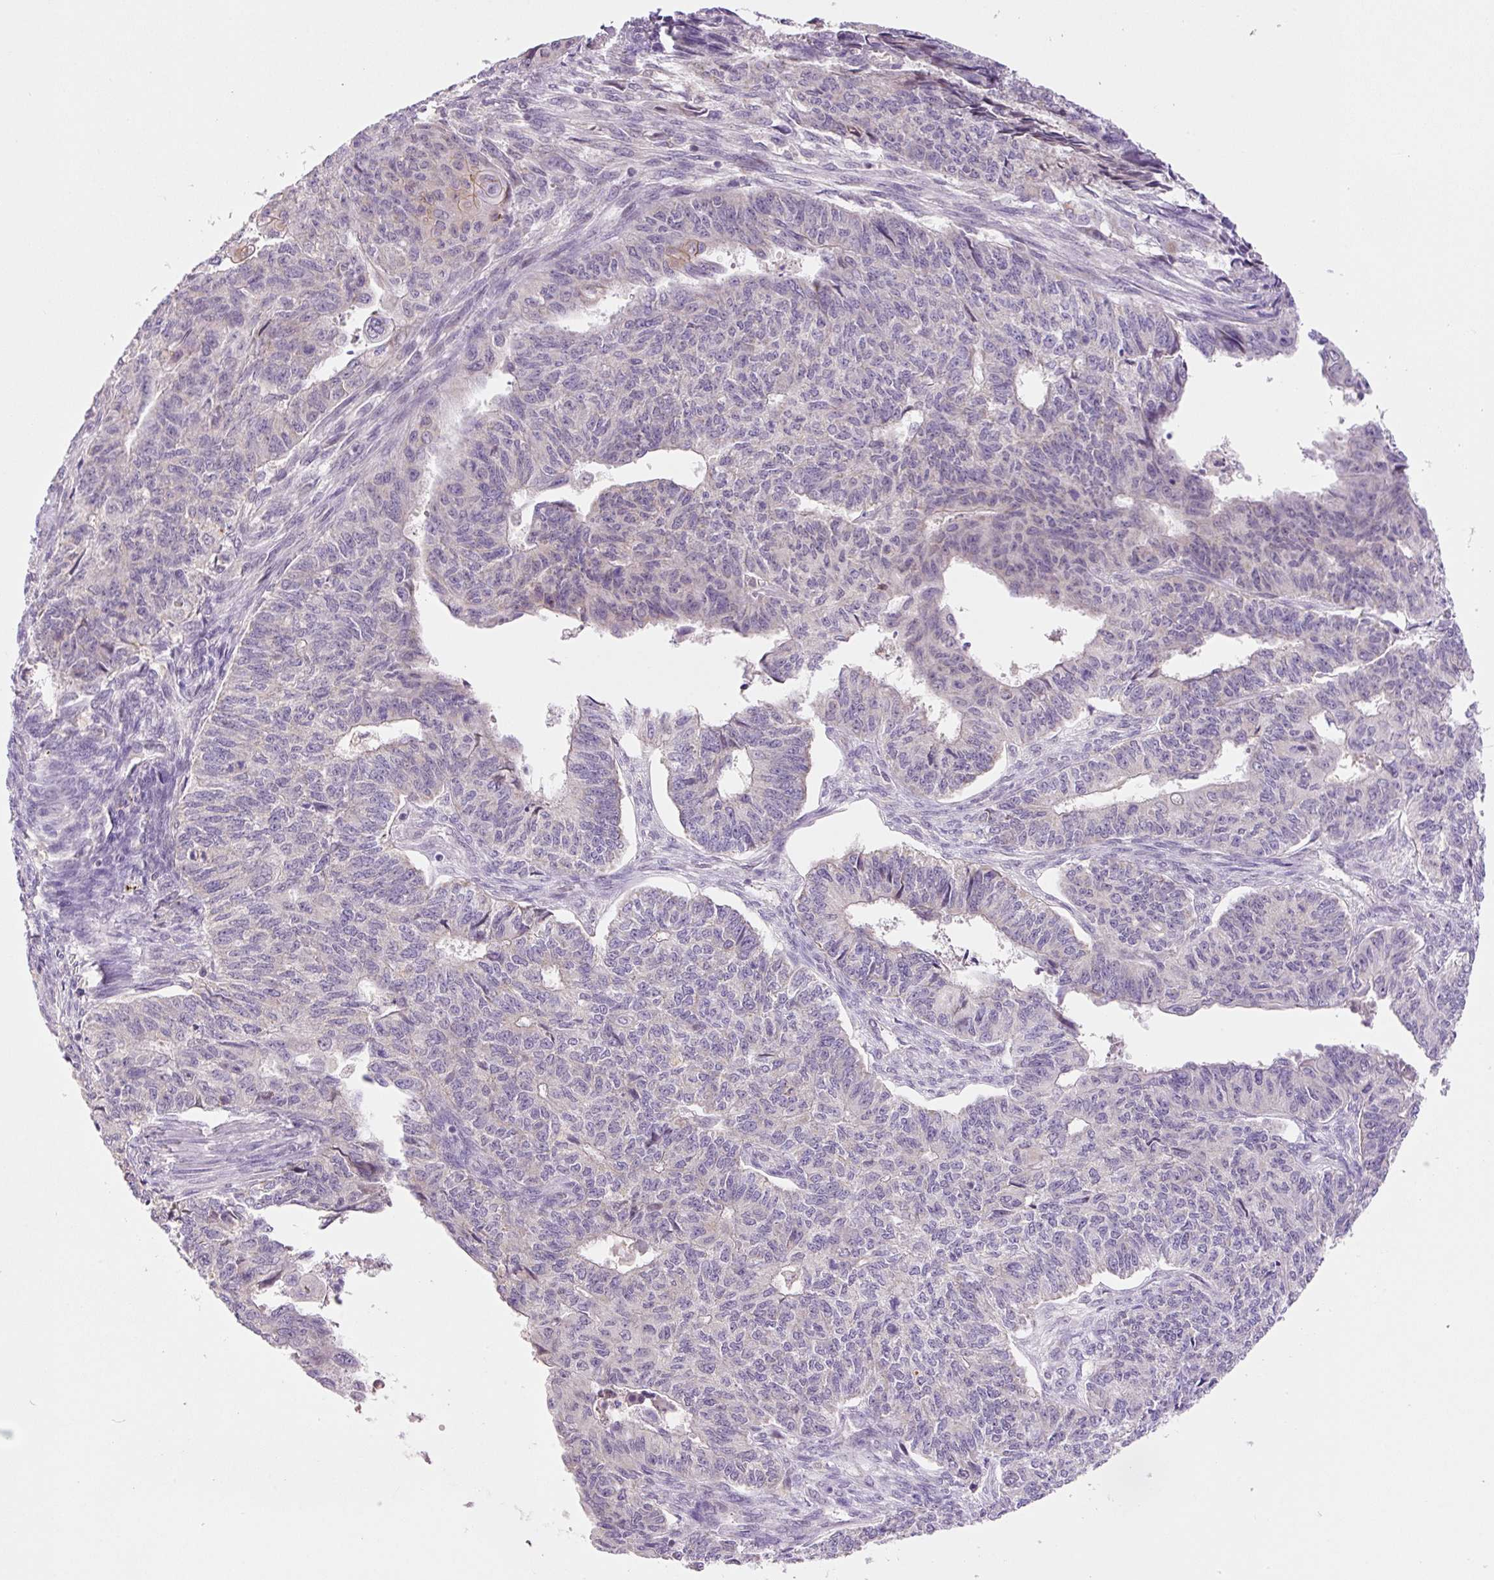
{"staining": {"intensity": "negative", "quantity": "none", "location": "none"}, "tissue": "endometrial cancer", "cell_type": "Tumor cells", "image_type": "cancer", "snomed": [{"axis": "morphology", "description": "Adenocarcinoma, NOS"}, {"axis": "topography", "description": "Endometrium"}], "caption": "A high-resolution histopathology image shows immunohistochemistry staining of endometrial cancer, which reveals no significant positivity in tumor cells.", "gene": "PCK2", "patient": {"sex": "female", "age": 32}}